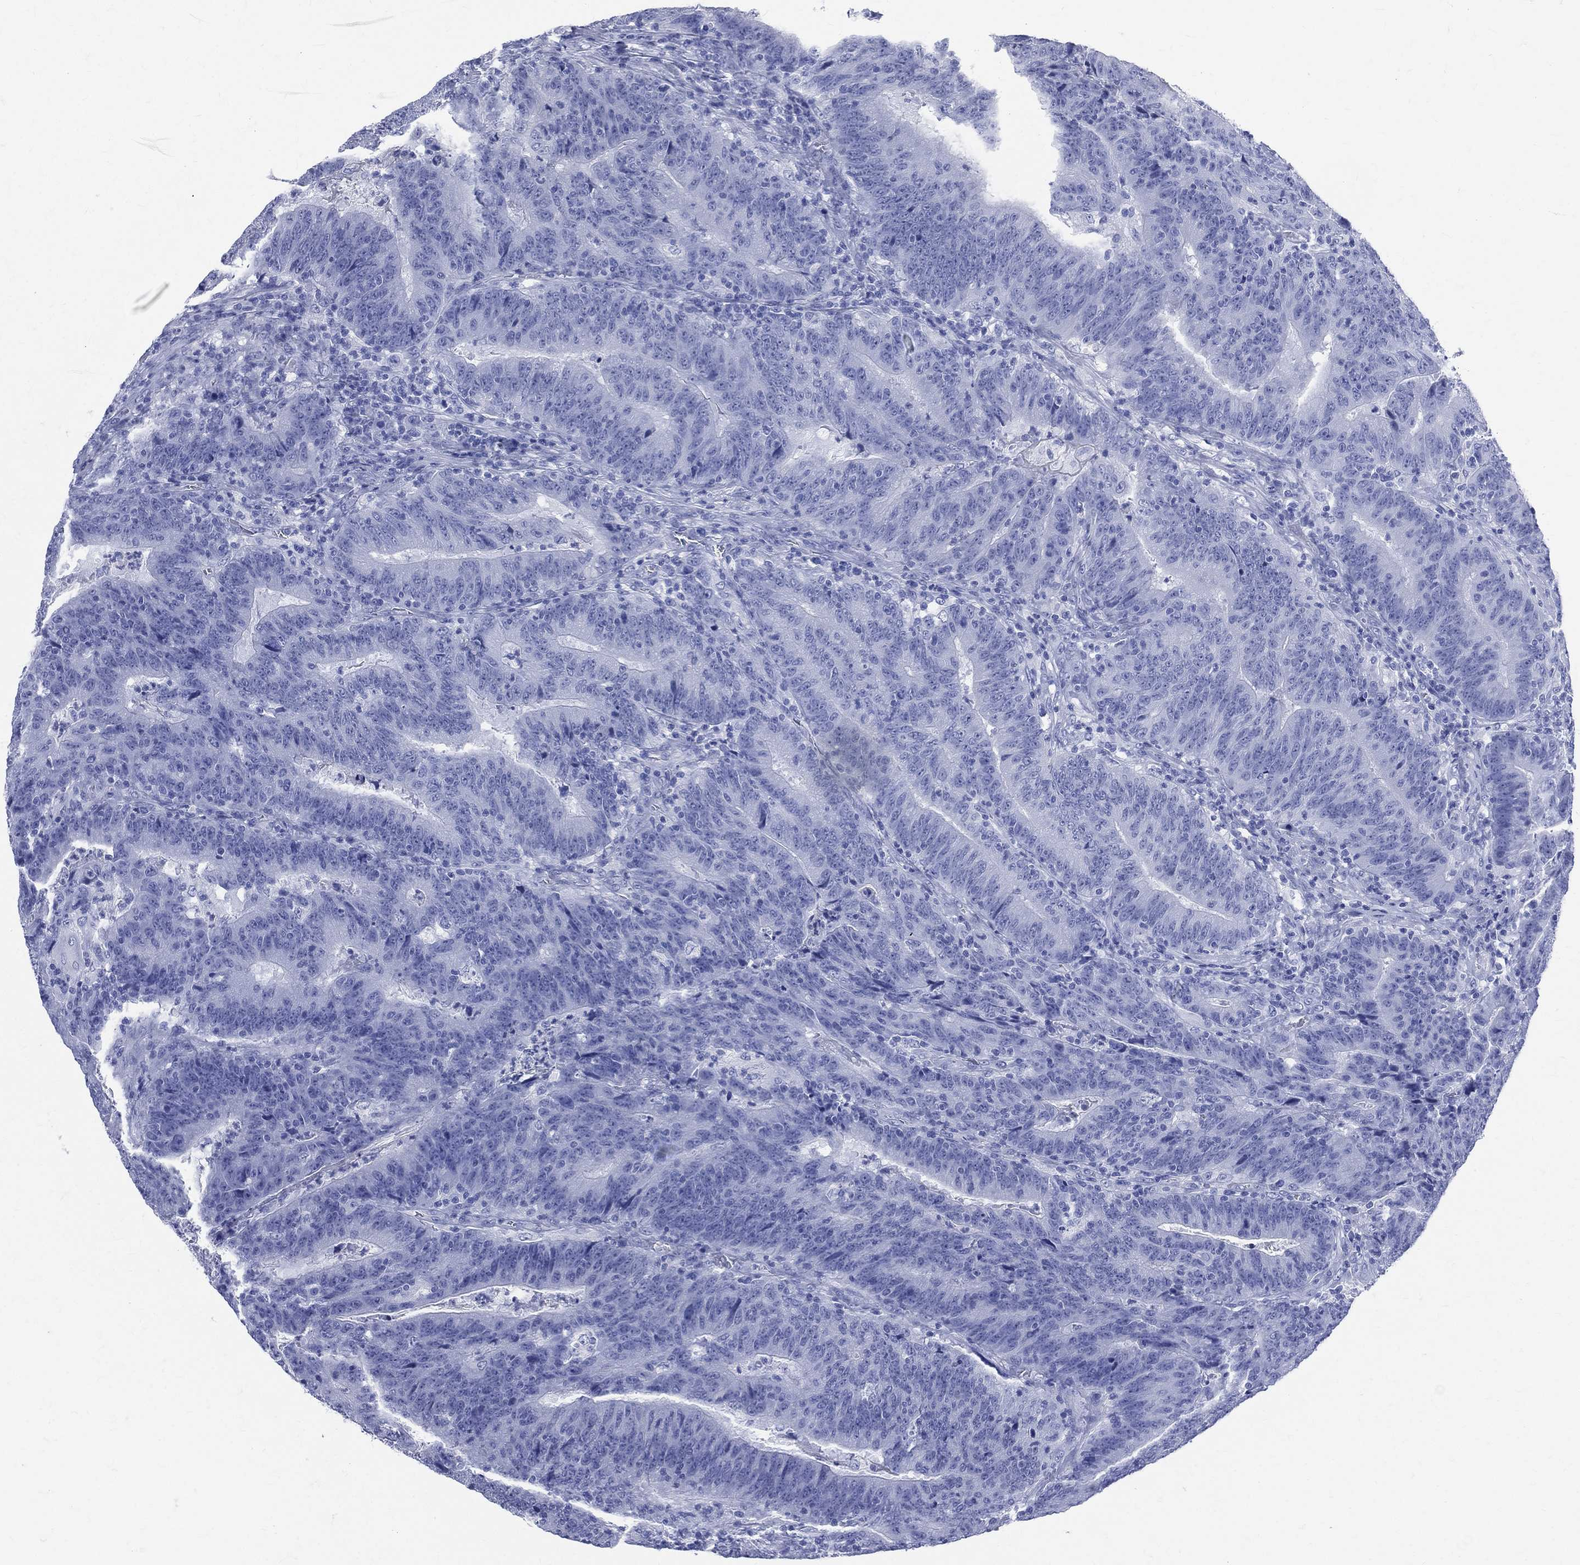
{"staining": {"intensity": "negative", "quantity": "none", "location": "none"}, "tissue": "colorectal cancer", "cell_type": "Tumor cells", "image_type": "cancer", "snomed": [{"axis": "morphology", "description": "Adenocarcinoma, NOS"}, {"axis": "topography", "description": "Colon"}], "caption": "This is an IHC micrograph of human colorectal cancer (adenocarcinoma). There is no expression in tumor cells.", "gene": "SYP", "patient": {"sex": "female", "age": 75}}